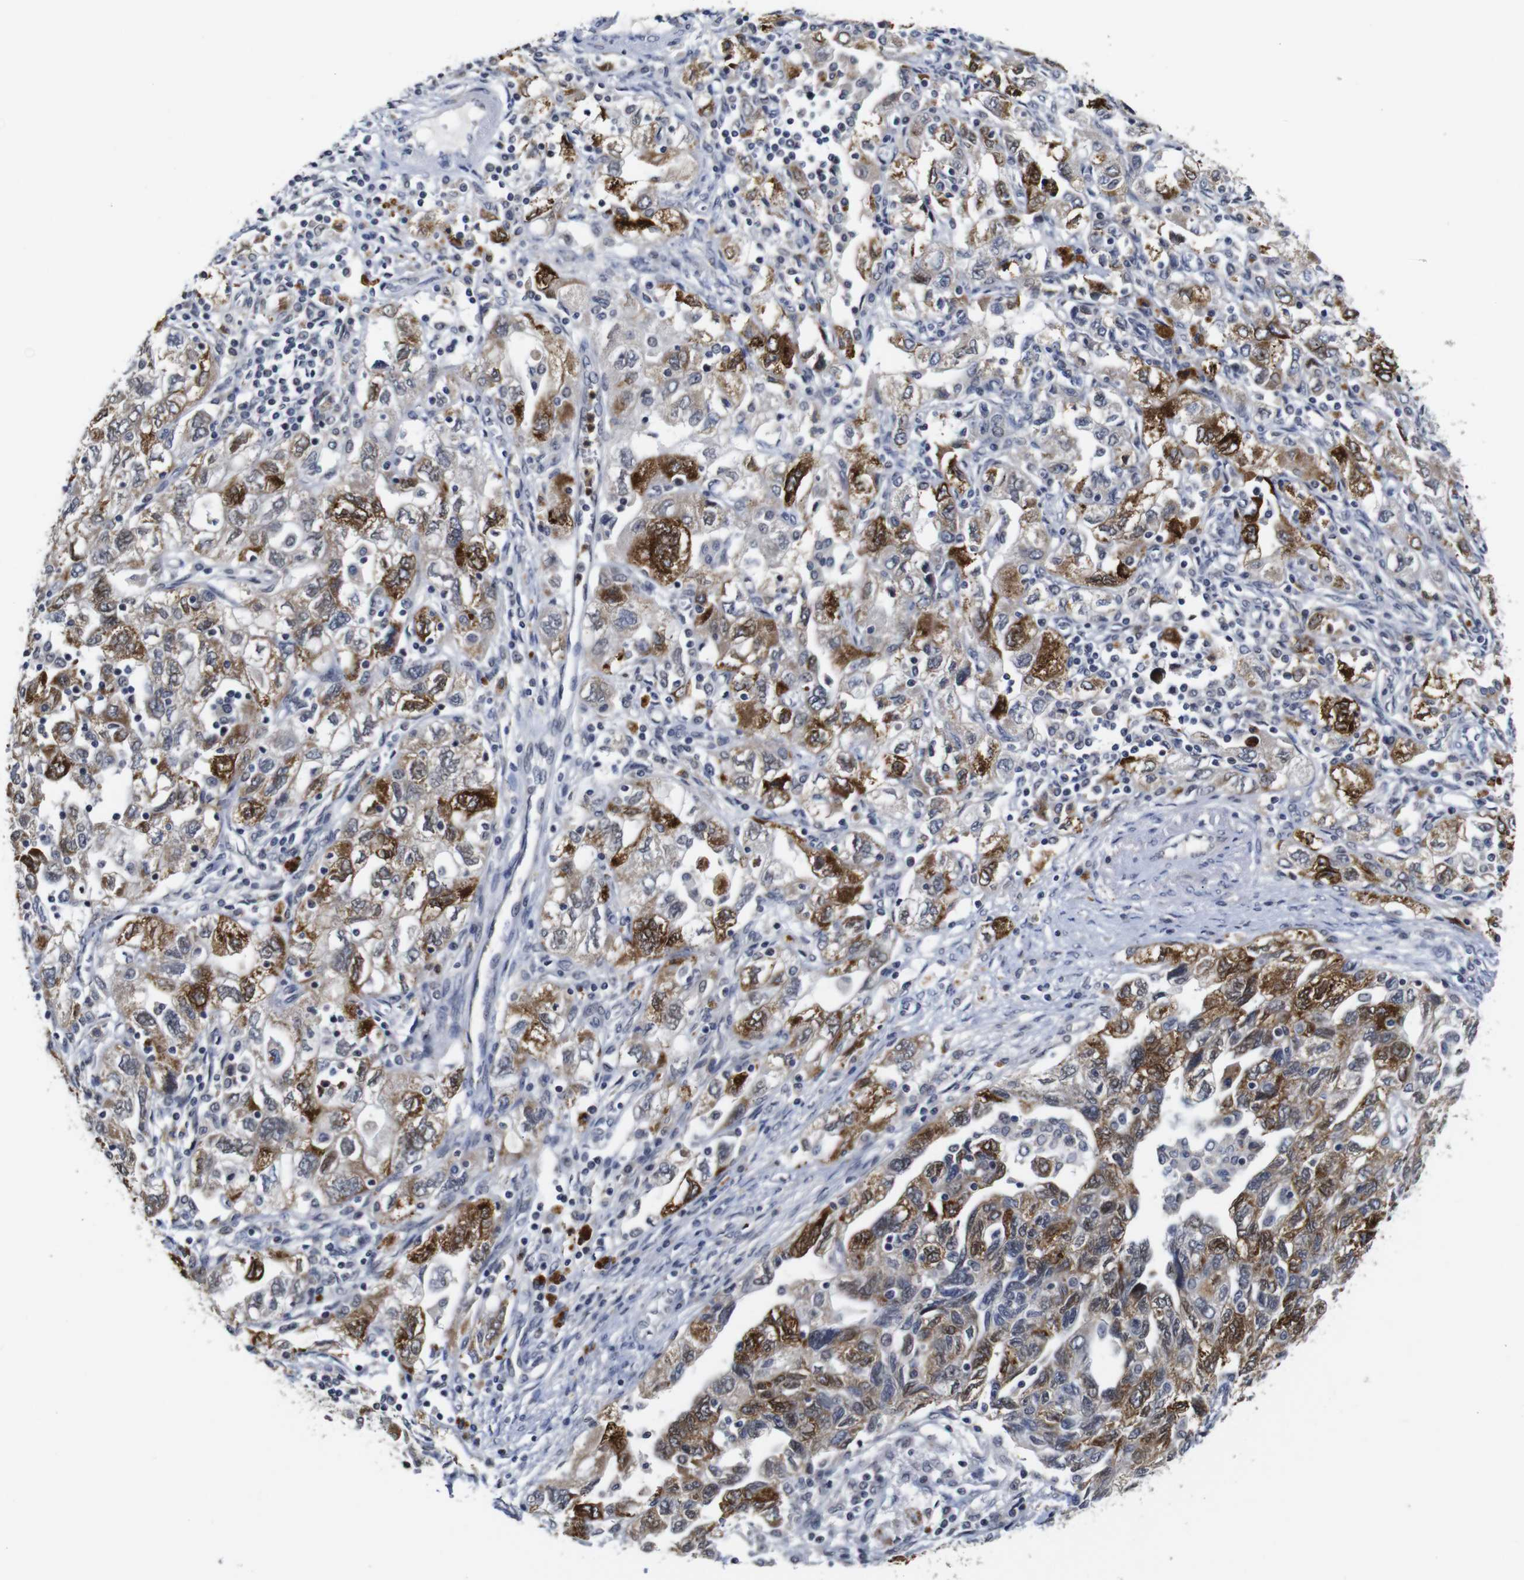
{"staining": {"intensity": "strong", "quantity": ">75%", "location": "cytoplasmic/membranous"}, "tissue": "ovarian cancer", "cell_type": "Tumor cells", "image_type": "cancer", "snomed": [{"axis": "morphology", "description": "Carcinoma, NOS"}, {"axis": "morphology", "description": "Cystadenocarcinoma, serous, NOS"}, {"axis": "topography", "description": "Ovary"}], "caption": "Protein expression analysis of ovarian cancer shows strong cytoplasmic/membranous expression in approximately >75% of tumor cells. Using DAB (3,3'-diaminobenzidine) (brown) and hematoxylin (blue) stains, captured at high magnification using brightfield microscopy.", "gene": "NTRK3", "patient": {"sex": "female", "age": 69}}